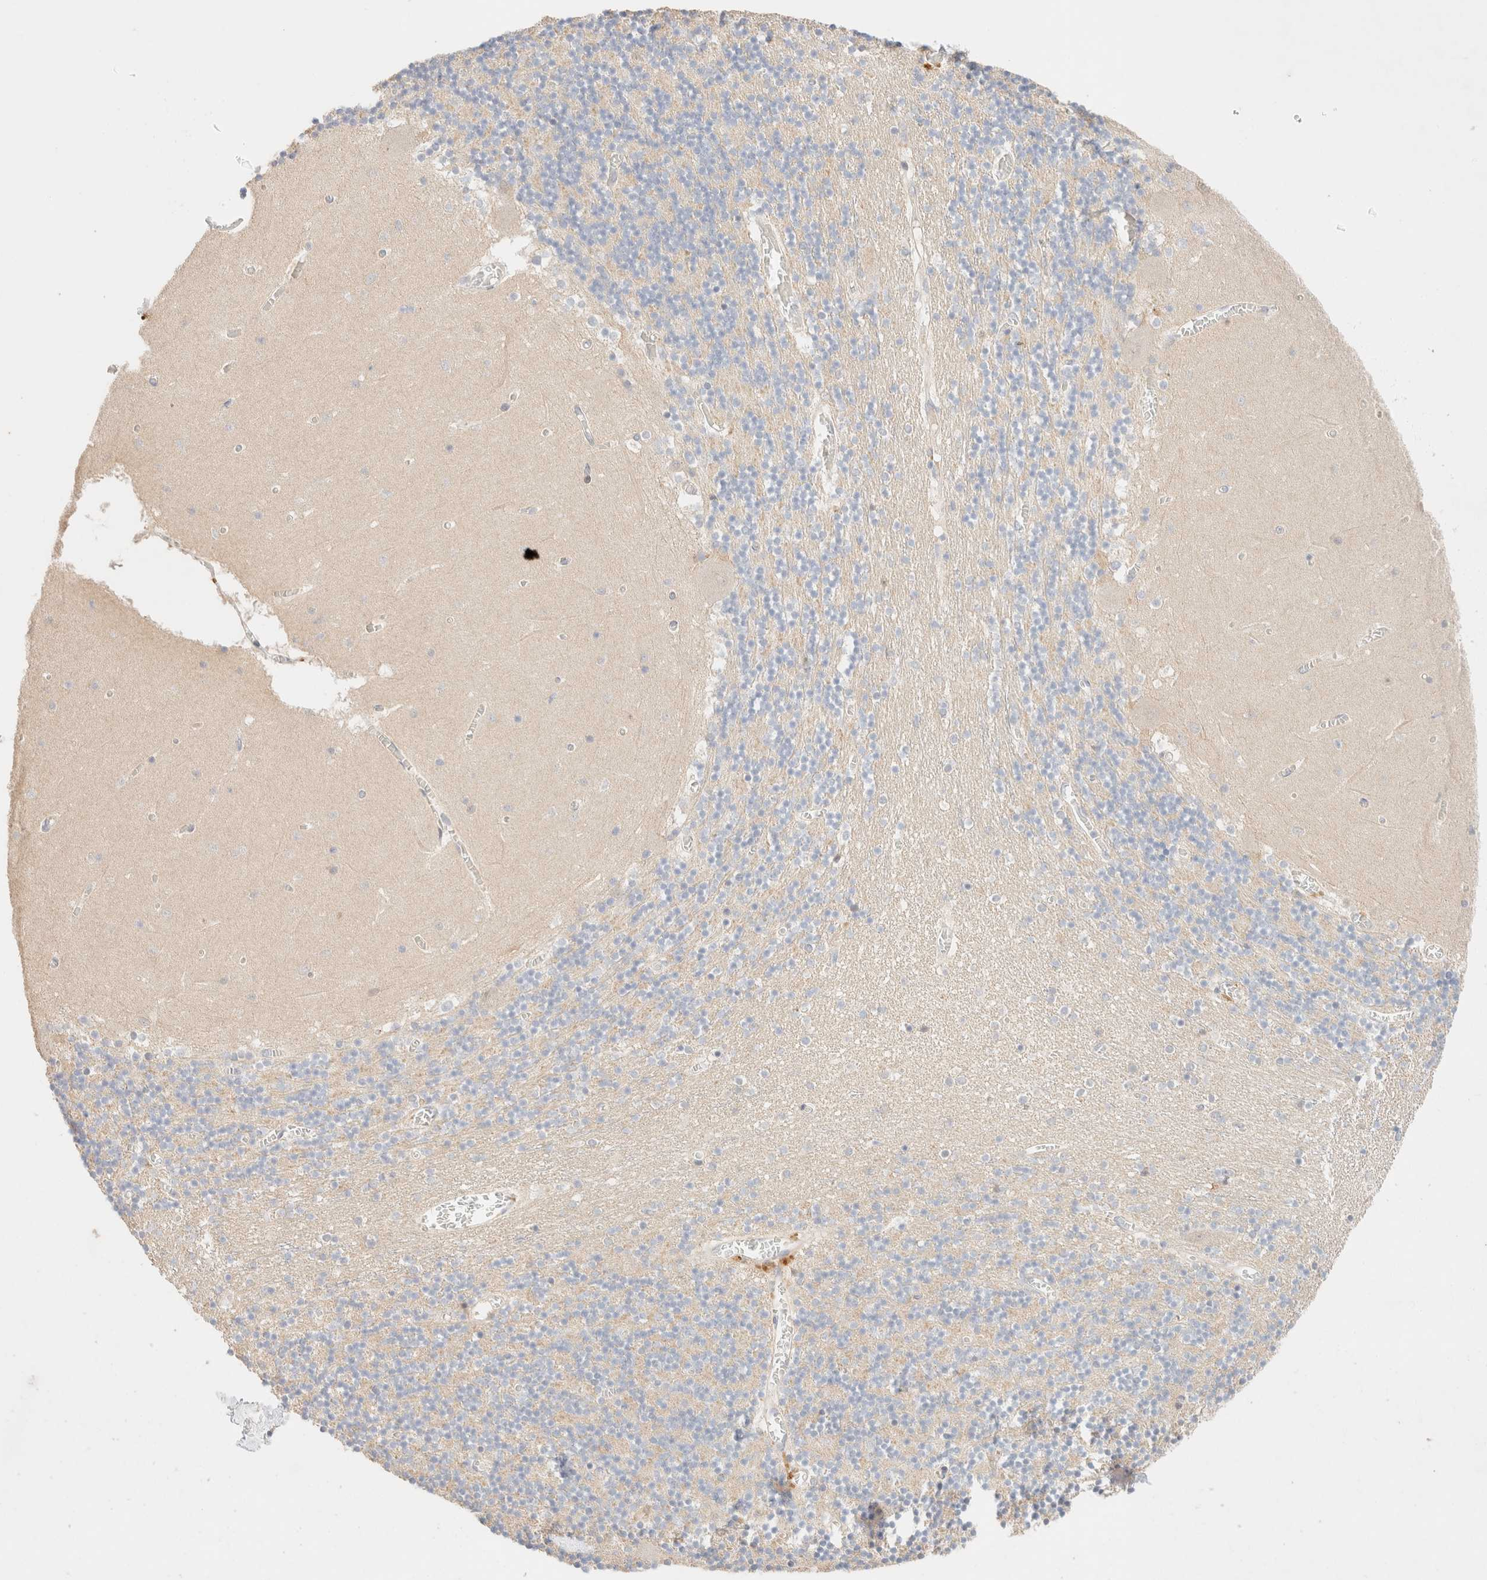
{"staining": {"intensity": "weak", "quantity": "<25%", "location": "cytoplasmic/membranous"}, "tissue": "cerebellum", "cell_type": "Cells in granular layer", "image_type": "normal", "snomed": [{"axis": "morphology", "description": "Normal tissue, NOS"}, {"axis": "topography", "description": "Cerebellum"}], "caption": "DAB (3,3'-diaminobenzidine) immunohistochemical staining of benign cerebellum shows no significant expression in cells in granular layer.", "gene": "SGSM2", "patient": {"sex": "female", "age": 28}}